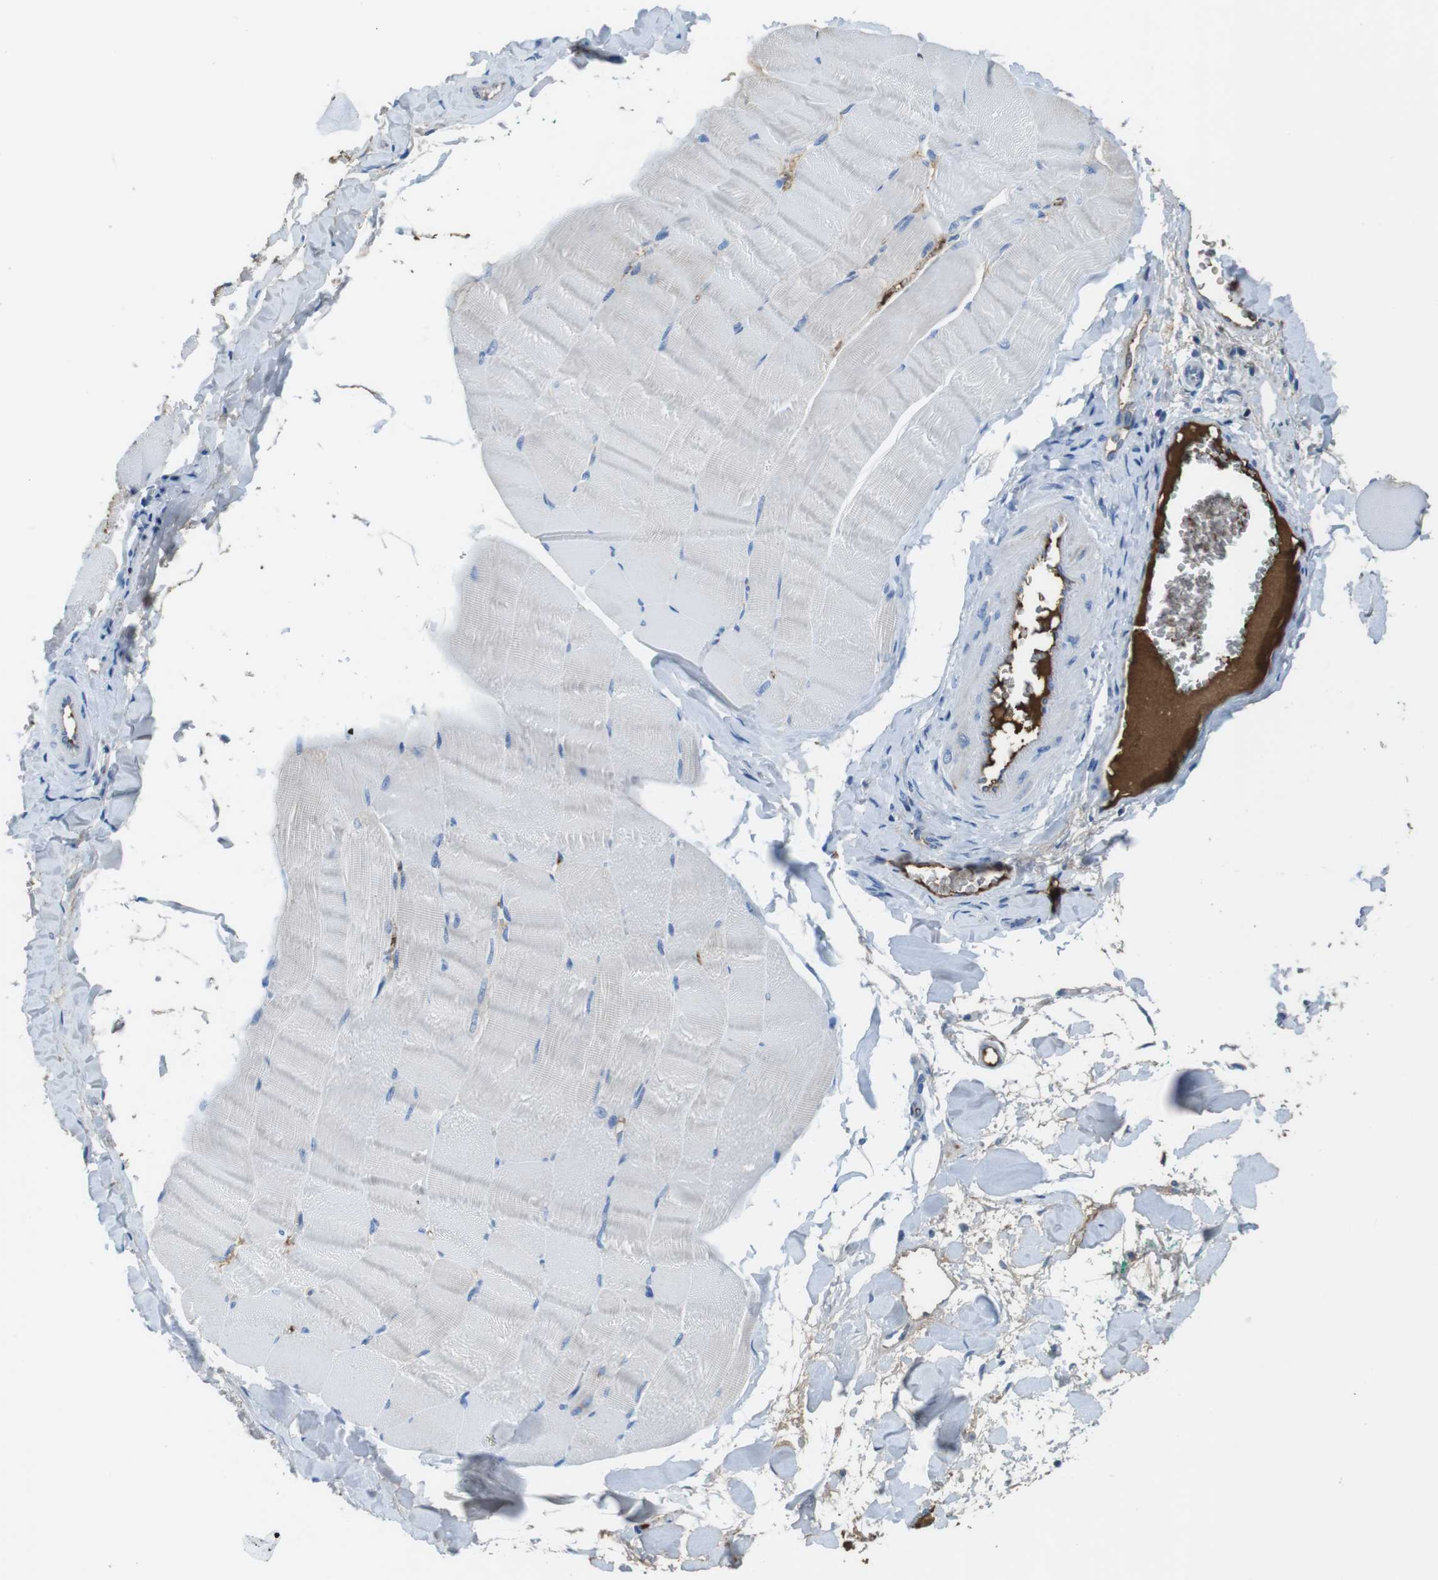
{"staining": {"intensity": "negative", "quantity": "none", "location": "none"}, "tissue": "skeletal muscle", "cell_type": "Myocytes", "image_type": "normal", "snomed": [{"axis": "morphology", "description": "Normal tissue, NOS"}, {"axis": "morphology", "description": "Squamous cell carcinoma, NOS"}, {"axis": "topography", "description": "Skeletal muscle"}], "caption": "High power microscopy photomicrograph of an immunohistochemistry (IHC) image of unremarkable skeletal muscle, revealing no significant expression in myocytes.", "gene": "TMPRSS15", "patient": {"sex": "male", "age": 51}}